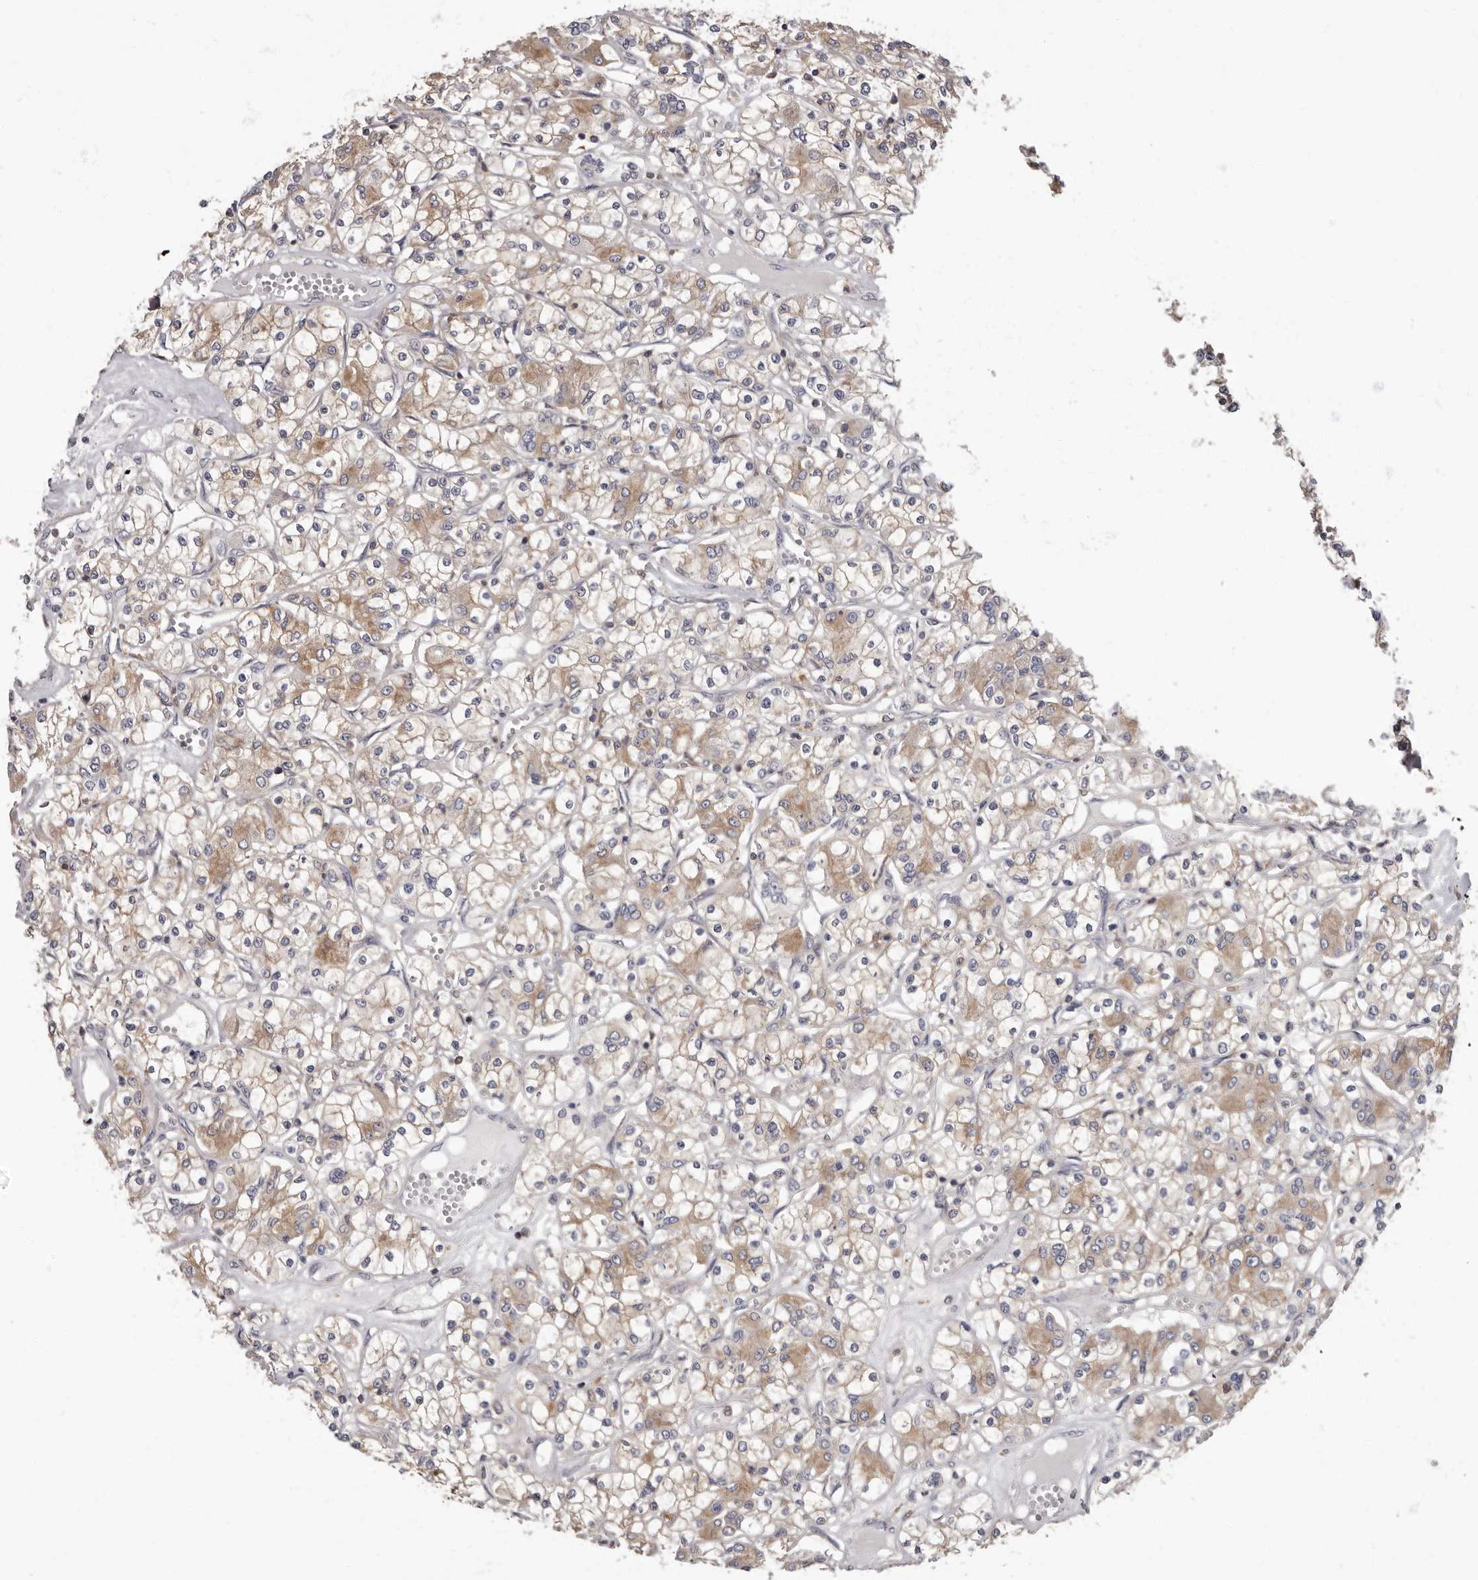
{"staining": {"intensity": "moderate", "quantity": "<25%", "location": "cytoplasmic/membranous"}, "tissue": "renal cancer", "cell_type": "Tumor cells", "image_type": "cancer", "snomed": [{"axis": "morphology", "description": "Adenocarcinoma, NOS"}, {"axis": "topography", "description": "Kidney"}], "caption": "The photomicrograph reveals a brown stain indicating the presence of a protein in the cytoplasmic/membranous of tumor cells in adenocarcinoma (renal). The staining was performed using DAB (3,3'-diaminobenzidine), with brown indicating positive protein expression. Nuclei are stained blue with hematoxylin.", "gene": "APEH", "patient": {"sex": "female", "age": 59}}